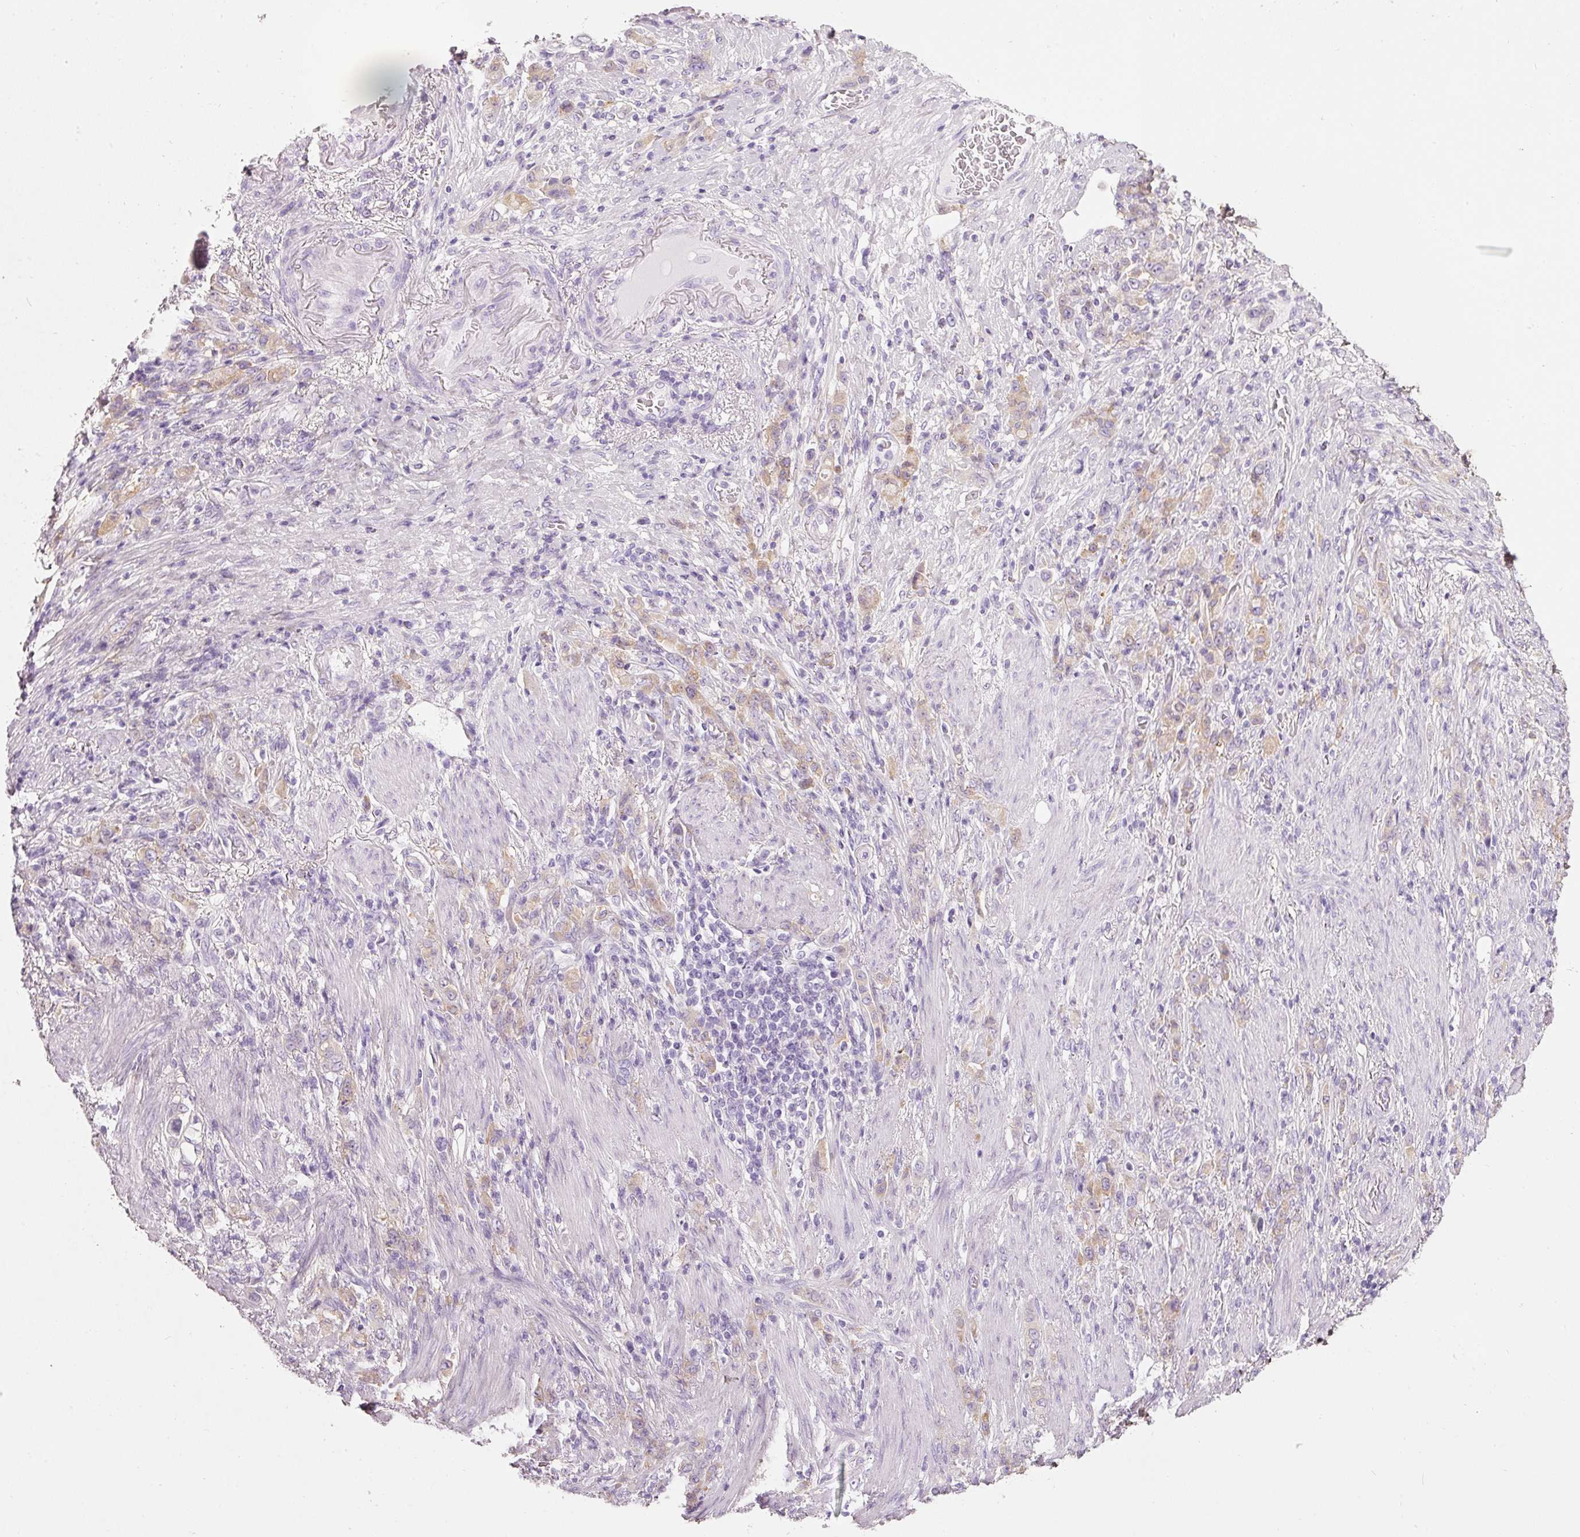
{"staining": {"intensity": "weak", "quantity": "25%-75%", "location": "cytoplasmic/membranous"}, "tissue": "stomach cancer", "cell_type": "Tumor cells", "image_type": "cancer", "snomed": [{"axis": "morphology", "description": "Adenocarcinoma, NOS"}, {"axis": "topography", "description": "Stomach"}], "caption": "This is a micrograph of IHC staining of stomach cancer, which shows weak staining in the cytoplasmic/membranous of tumor cells.", "gene": "PDXDC1", "patient": {"sex": "female", "age": 79}}